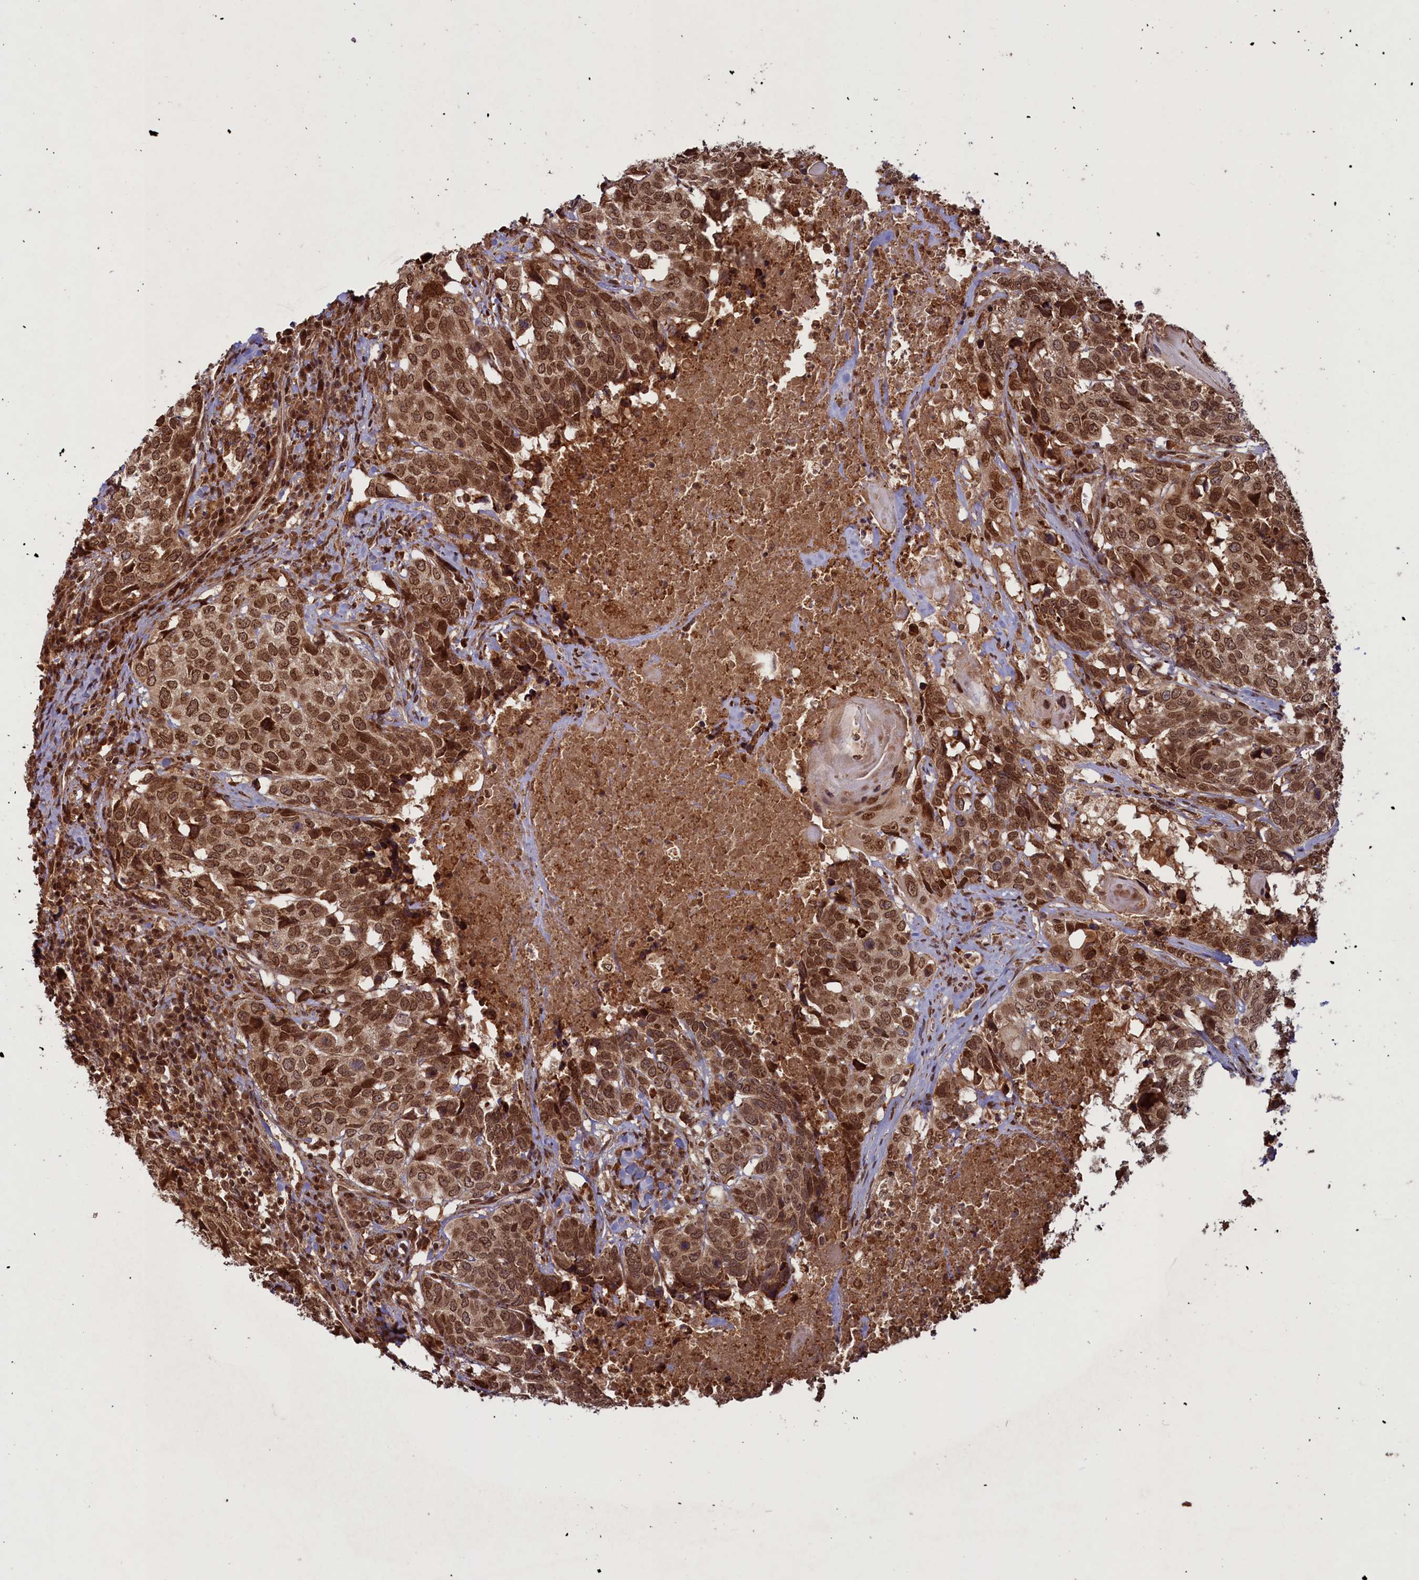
{"staining": {"intensity": "strong", "quantity": ">75%", "location": "nuclear"}, "tissue": "head and neck cancer", "cell_type": "Tumor cells", "image_type": "cancer", "snomed": [{"axis": "morphology", "description": "Squamous cell carcinoma, NOS"}, {"axis": "topography", "description": "Head-Neck"}], "caption": "Head and neck cancer (squamous cell carcinoma) was stained to show a protein in brown. There is high levels of strong nuclear staining in about >75% of tumor cells.", "gene": "NAE1", "patient": {"sex": "male", "age": 66}}